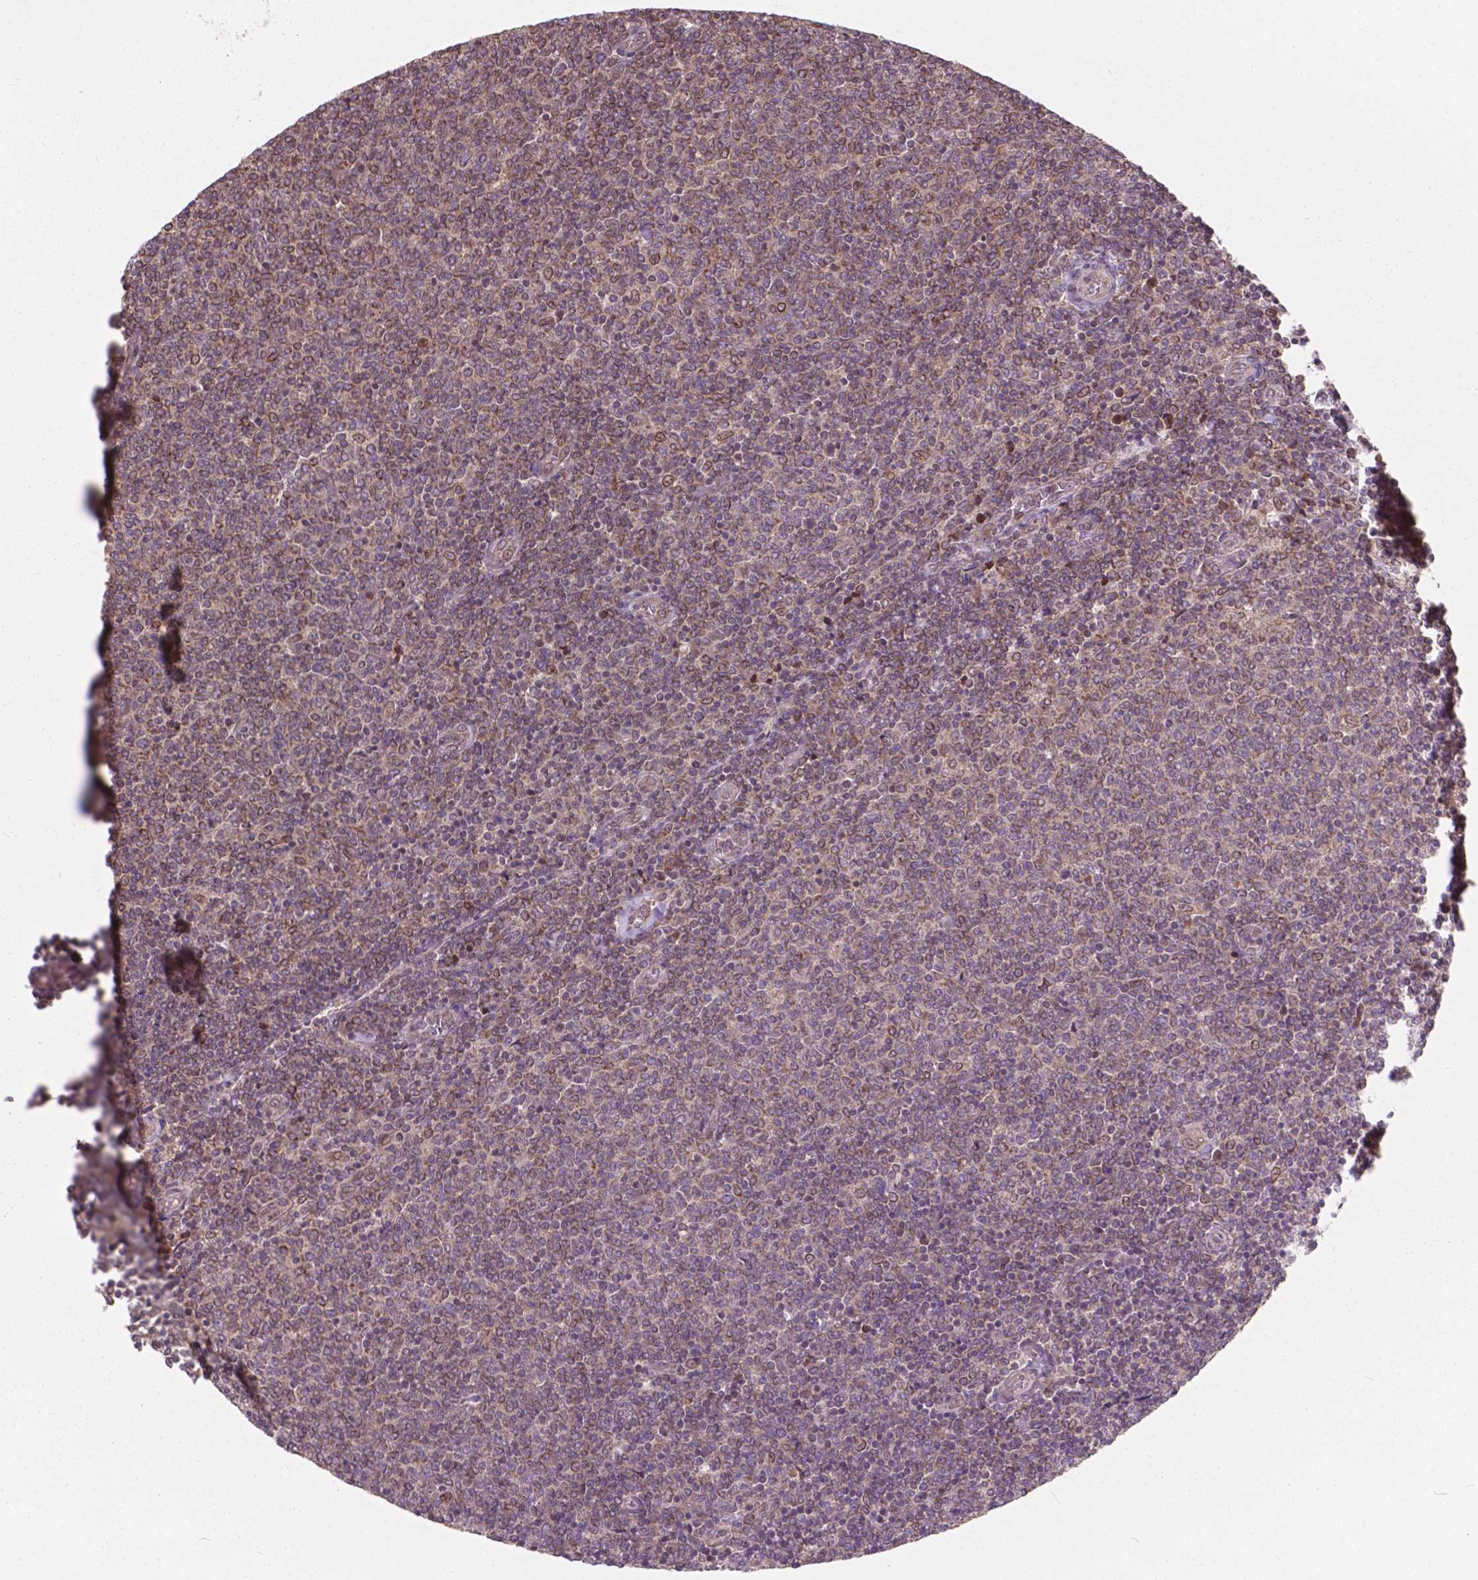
{"staining": {"intensity": "negative", "quantity": "none", "location": "none"}, "tissue": "lymphoma", "cell_type": "Tumor cells", "image_type": "cancer", "snomed": [{"axis": "morphology", "description": "Malignant lymphoma, non-Hodgkin's type, Low grade"}, {"axis": "topography", "description": "Lymph node"}], "caption": "Immunohistochemical staining of malignant lymphoma, non-Hodgkin's type (low-grade) exhibits no significant expression in tumor cells. Nuclei are stained in blue.", "gene": "MRPL33", "patient": {"sex": "male", "age": 52}}